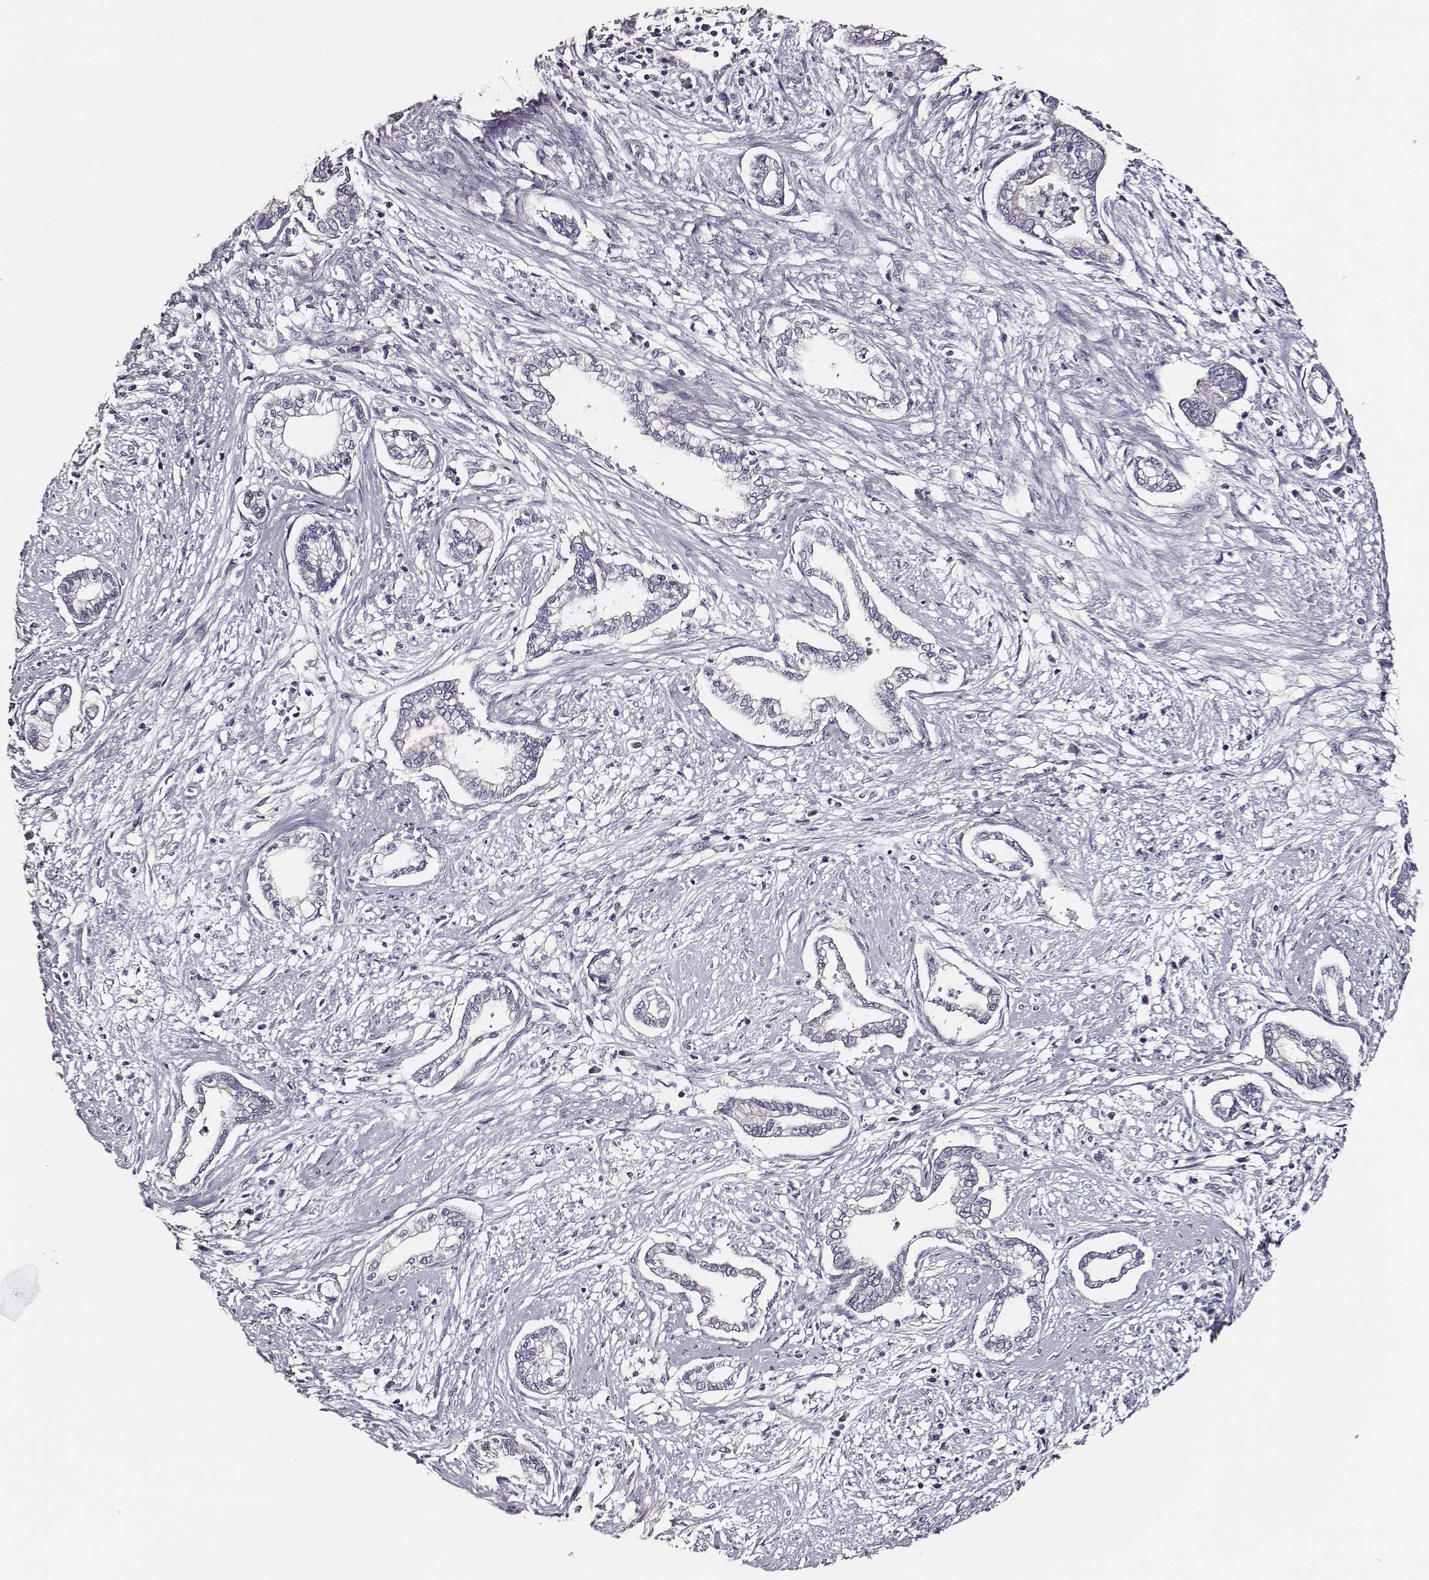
{"staining": {"intensity": "negative", "quantity": "none", "location": "none"}, "tissue": "cervical cancer", "cell_type": "Tumor cells", "image_type": "cancer", "snomed": [{"axis": "morphology", "description": "Adenocarcinoma, NOS"}, {"axis": "topography", "description": "Cervix"}], "caption": "Photomicrograph shows no protein staining in tumor cells of cervical cancer (adenocarcinoma) tissue.", "gene": "AADAT", "patient": {"sex": "female", "age": 62}}